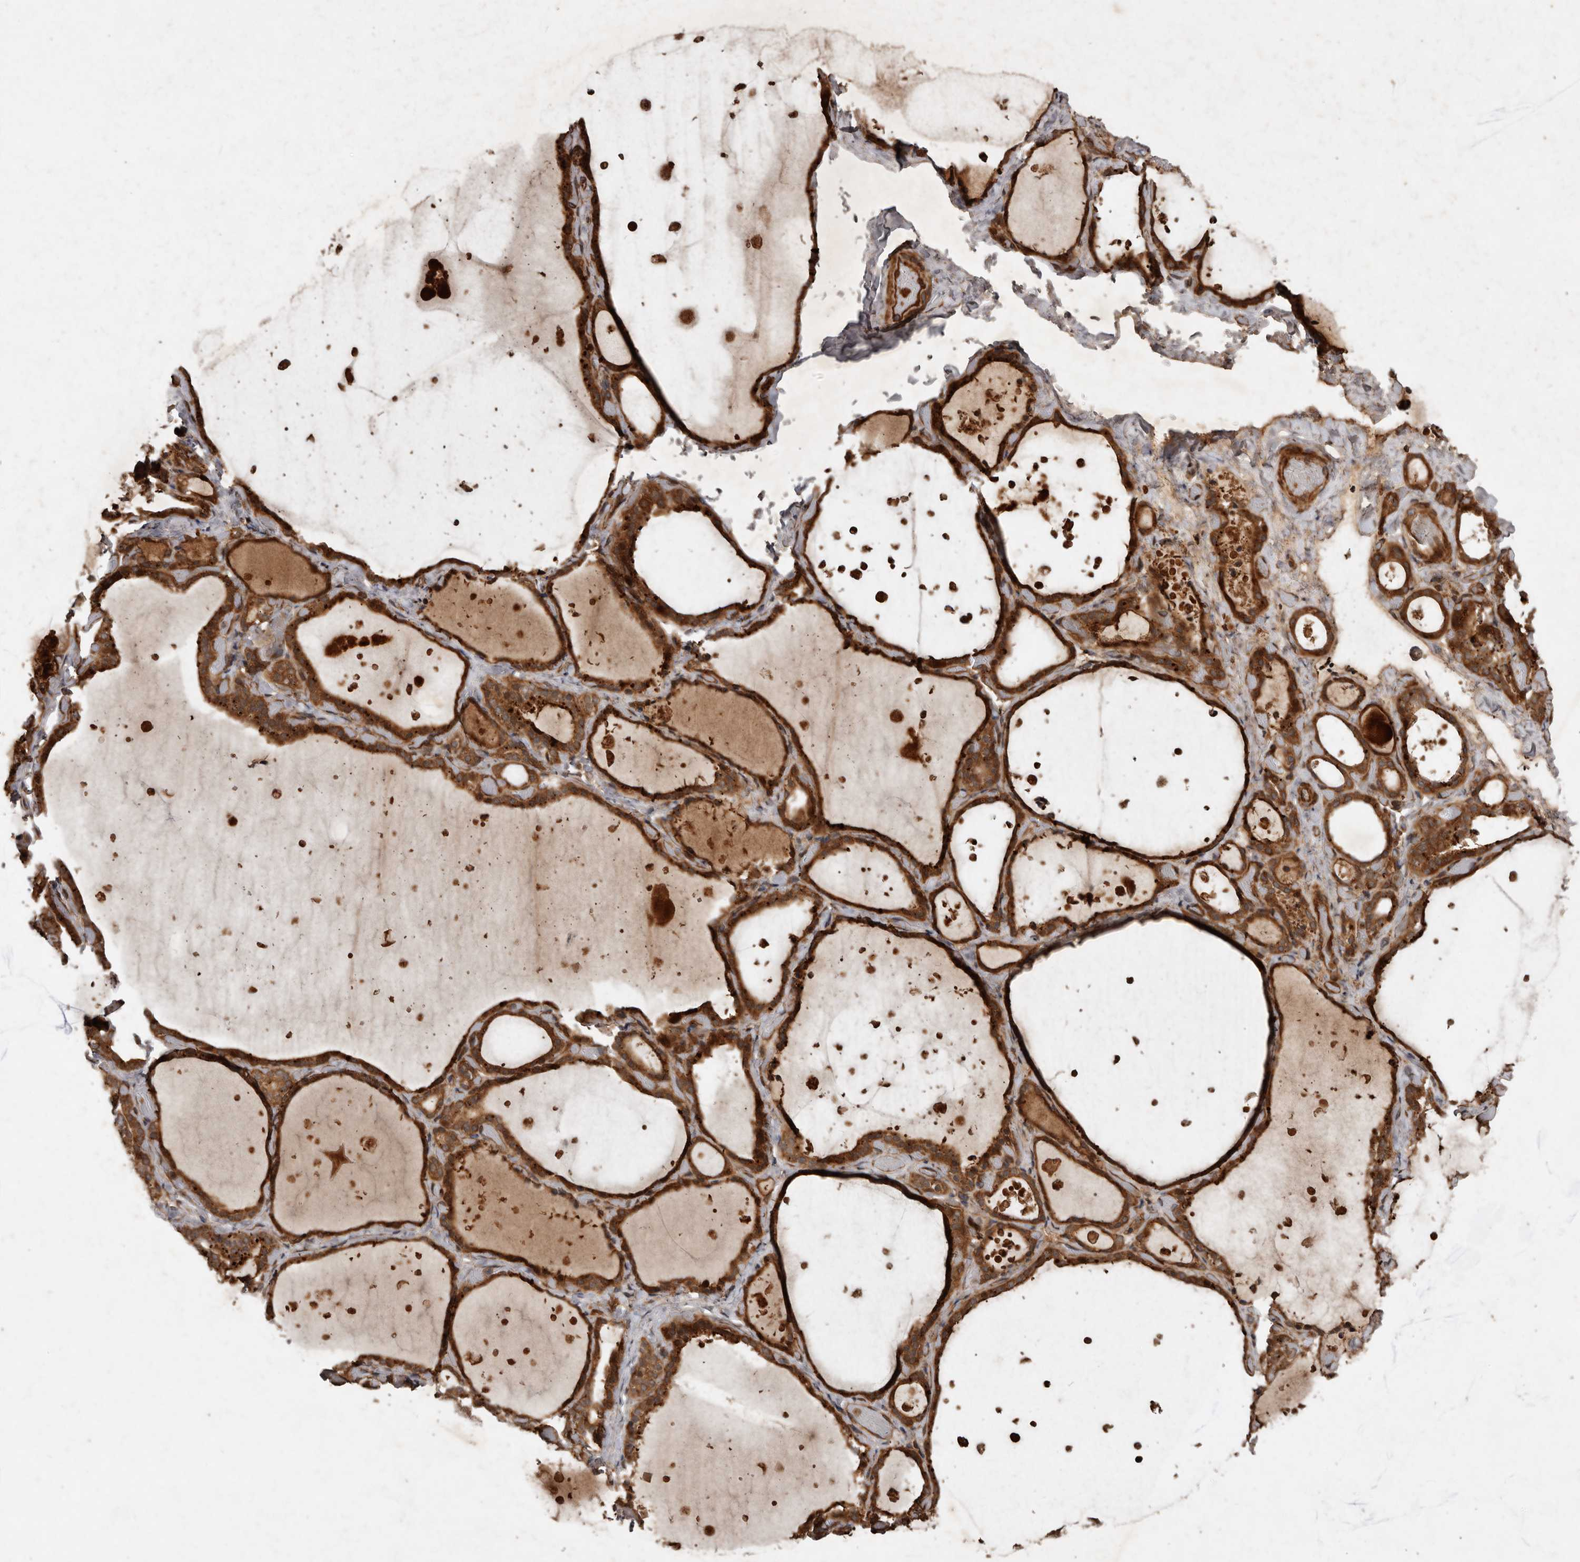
{"staining": {"intensity": "moderate", "quantity": ">75%", "location": "cytoplasmic/membranous"}, "tissue": "thyroid gland", "cell_type": "Glandular cells", "image_type": "normal", "snomed": [{"axis": "morphology", "description": "Normal tissue, NOS"}, {"axis": "topography", "description": "Thyroid gland"}], "caption": "High-magnification brightfield microscopy of normal thyroid gland stained with DAB (brown) and counterstained with hematoxylin (blue). glandular cells exhibit moderate cytoplasmic/membranous staining is seen in approximately>75% of cells. The staining was performed using DAB (3,3'-diaminobenzidine), with brown indicating positive protein expression. Nuclei are stained blue with hematoxylin.", "gene": "STK36", "patient": {"sex": "female", "age": 44}}